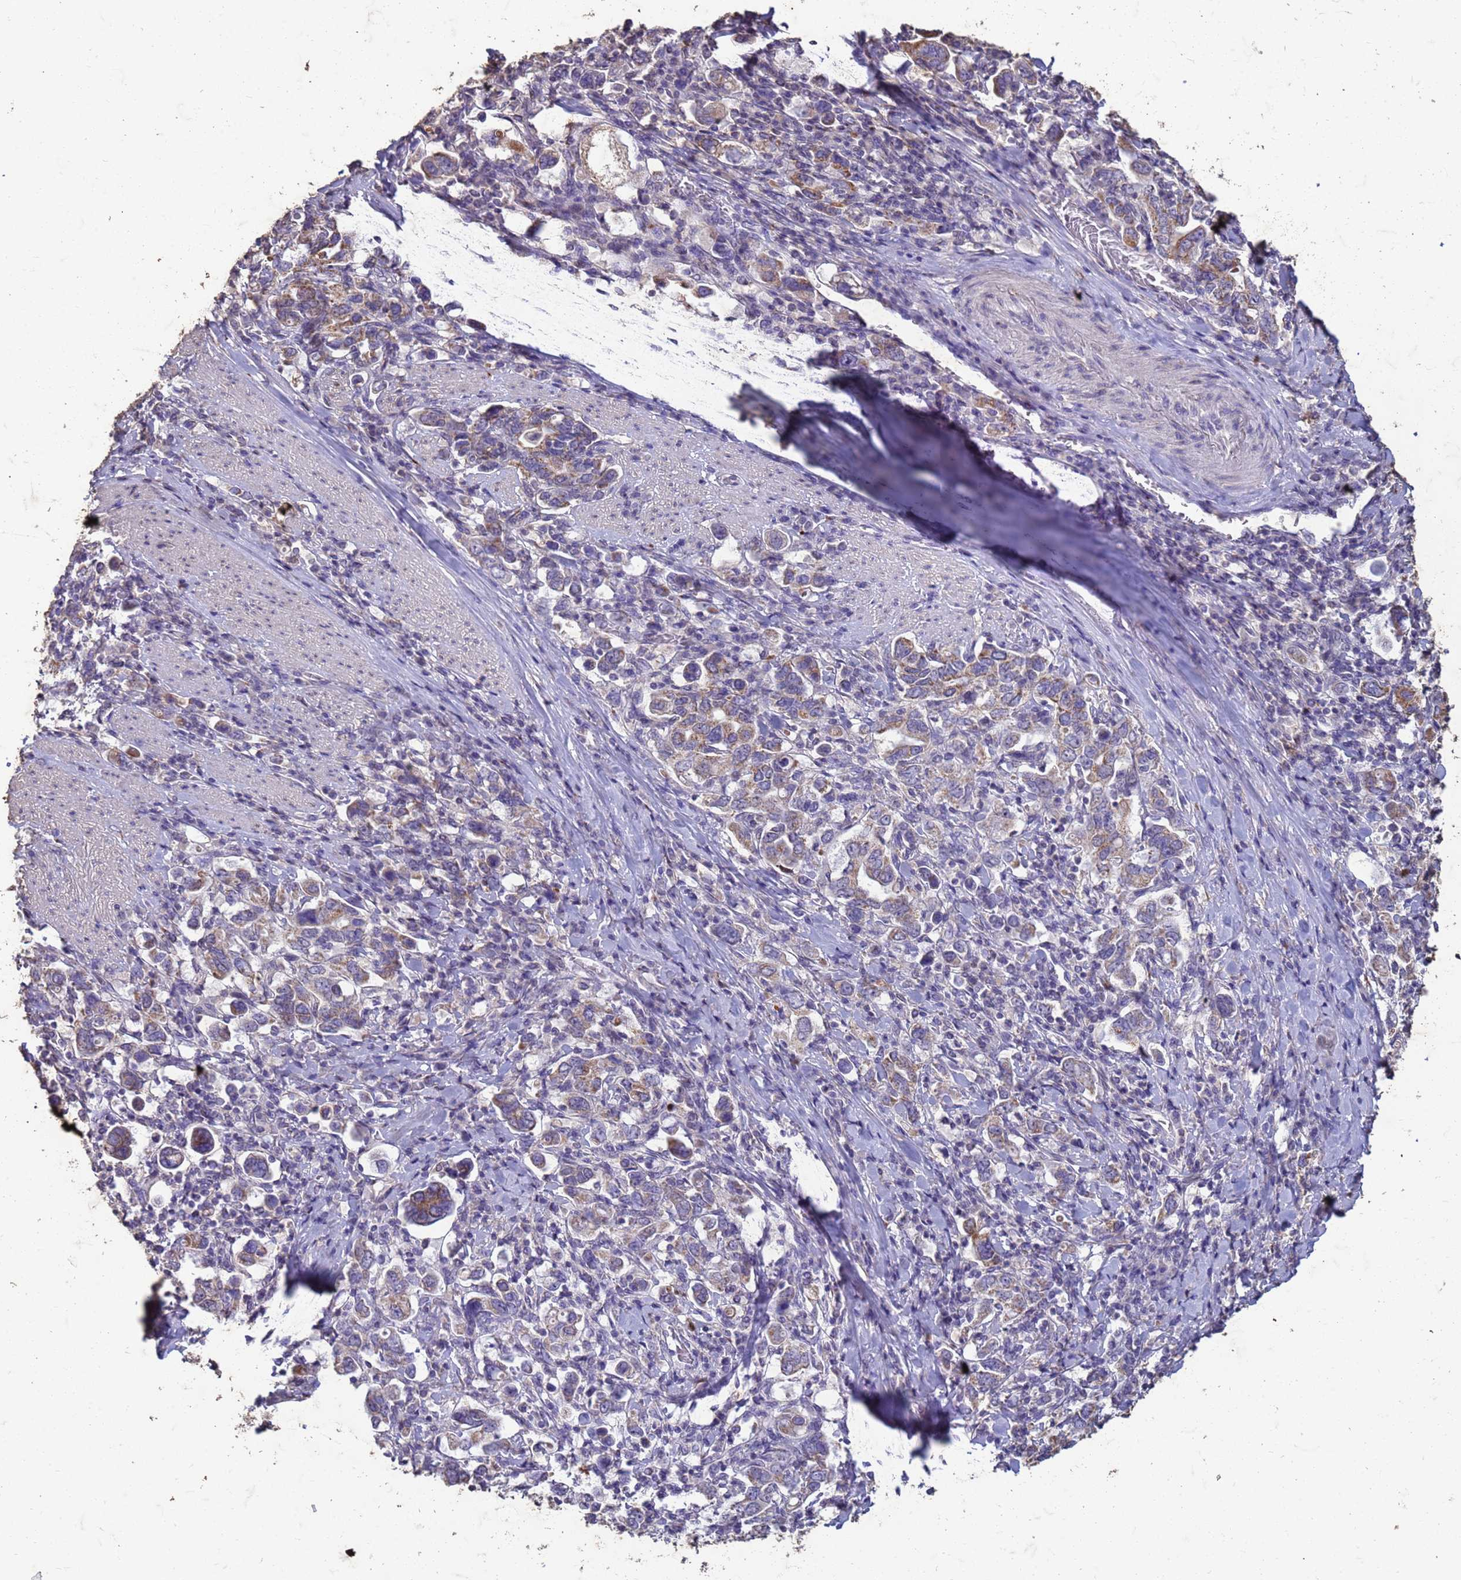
{"staining": {"intensity": "moderate", "quantity": "25%-75%", "location": "cytoplasmic/membranous"}, "tissue": "stomach cancer", "cell_type": "Tumor cells", "image_type": "cancer", "snomed": [{"axis": "morphology", "description": "Adenocarcinoma, NOS"}, {"axis": "topography", "description": "Stomach, upper"}], "caption": "Adenocarcinoma (stomach) stained with a protein marker shows moderate staining in tumor cells.", "gene": "SLC25A15", "patient": {"sex": "male", "age": 62}}